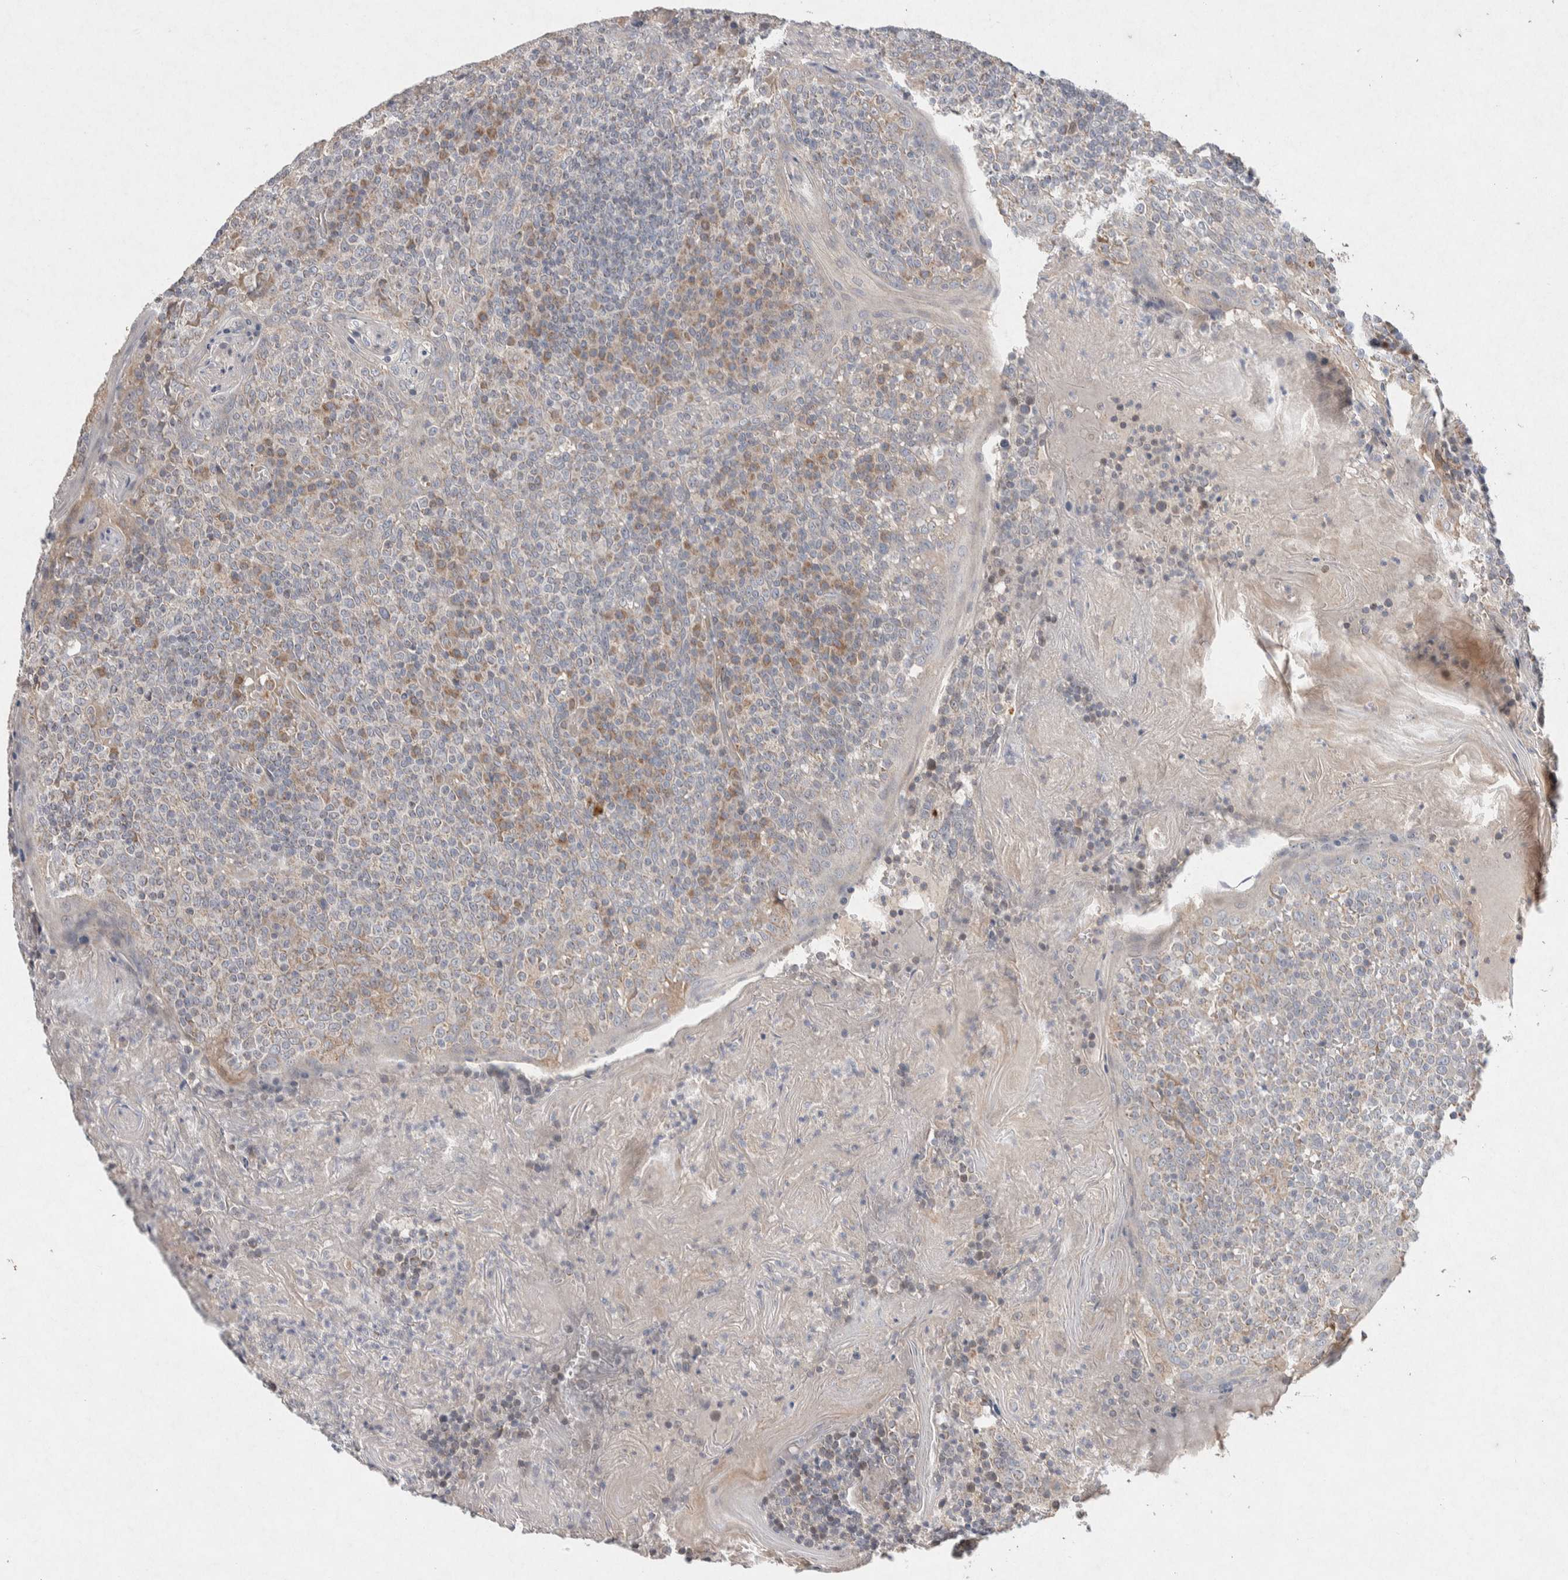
{"staining": {"intensity": "weak", "quantity": "<25%", "location": "cytoplasmic/membranous"}, "tissue": "tonsil", "cell_type": "Germinal center cells", "image_type": "normal", "snomed": [{"axis": "morphology", "description": "Normal tissue, NOS"}, {"axis": "topography", "description": "Tonsil"}], "caption": "This is a photomicrograph of IHC staining of benign tonsil, which shows no staining in germinal center cells. (DAB (3,3'-diaminobenzidine) immunohistochemistry (IHC) with hematoxylin counter stain).", "gene": "CMTM4", "patient": {"sex": "female", "age": 19}}